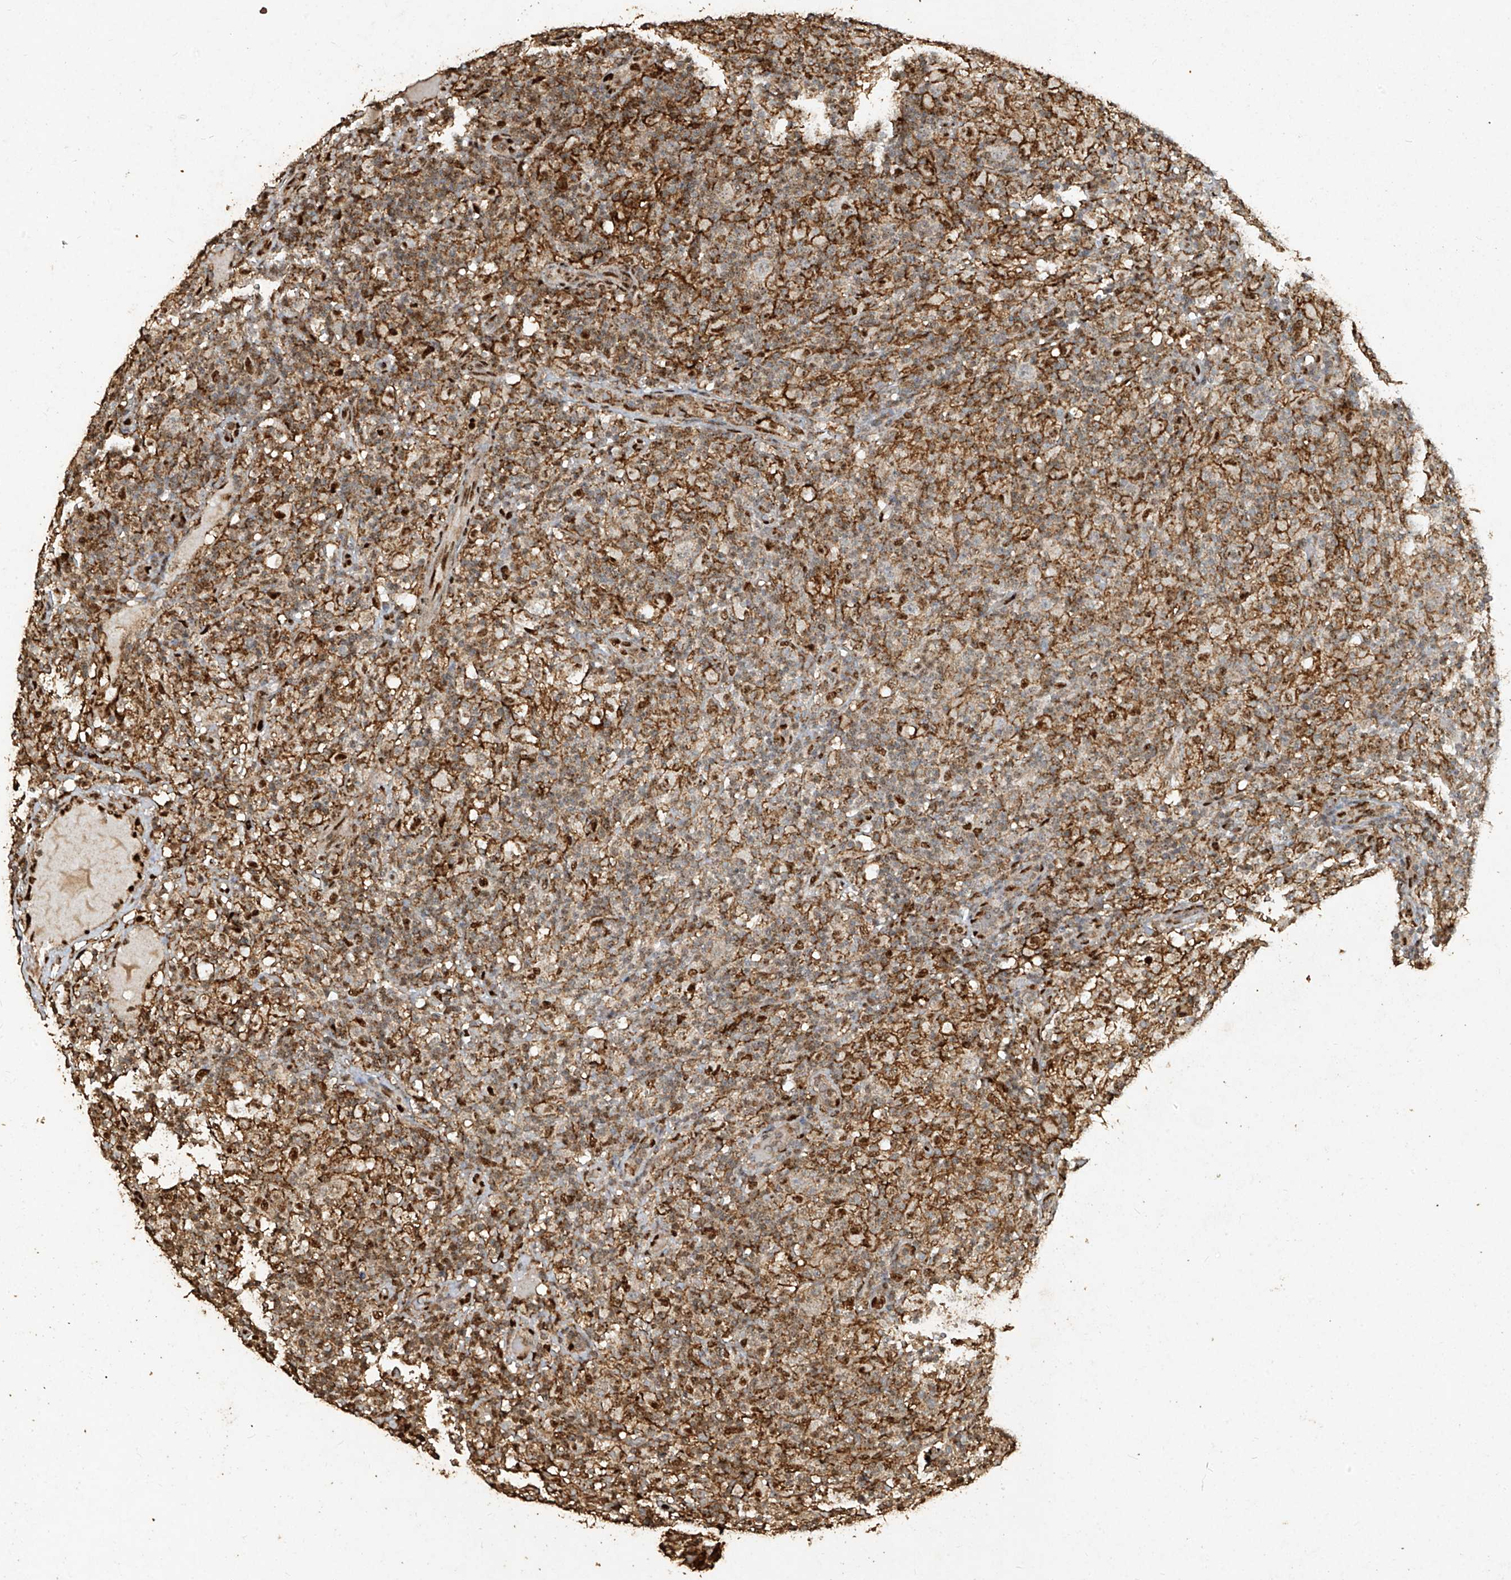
{"staining": {"intensity": "negative", "quantity": "none", "location": "none"}, "tissue": "lymphoma", "cell_type": "Tumor cells", "image_type": "cancer", "snomed": [{"axis": "morphology", "description": "Hodgkin's disease, NOS"}, {"axis": "topography", "description": "Lymph node"}], "caption": "Immunohistochemical staining of Hodgkin's disease reveals no significant expression in tumor cells.", "gene": "ERBB3", "patient": {"sex": "male", "age": 70}}